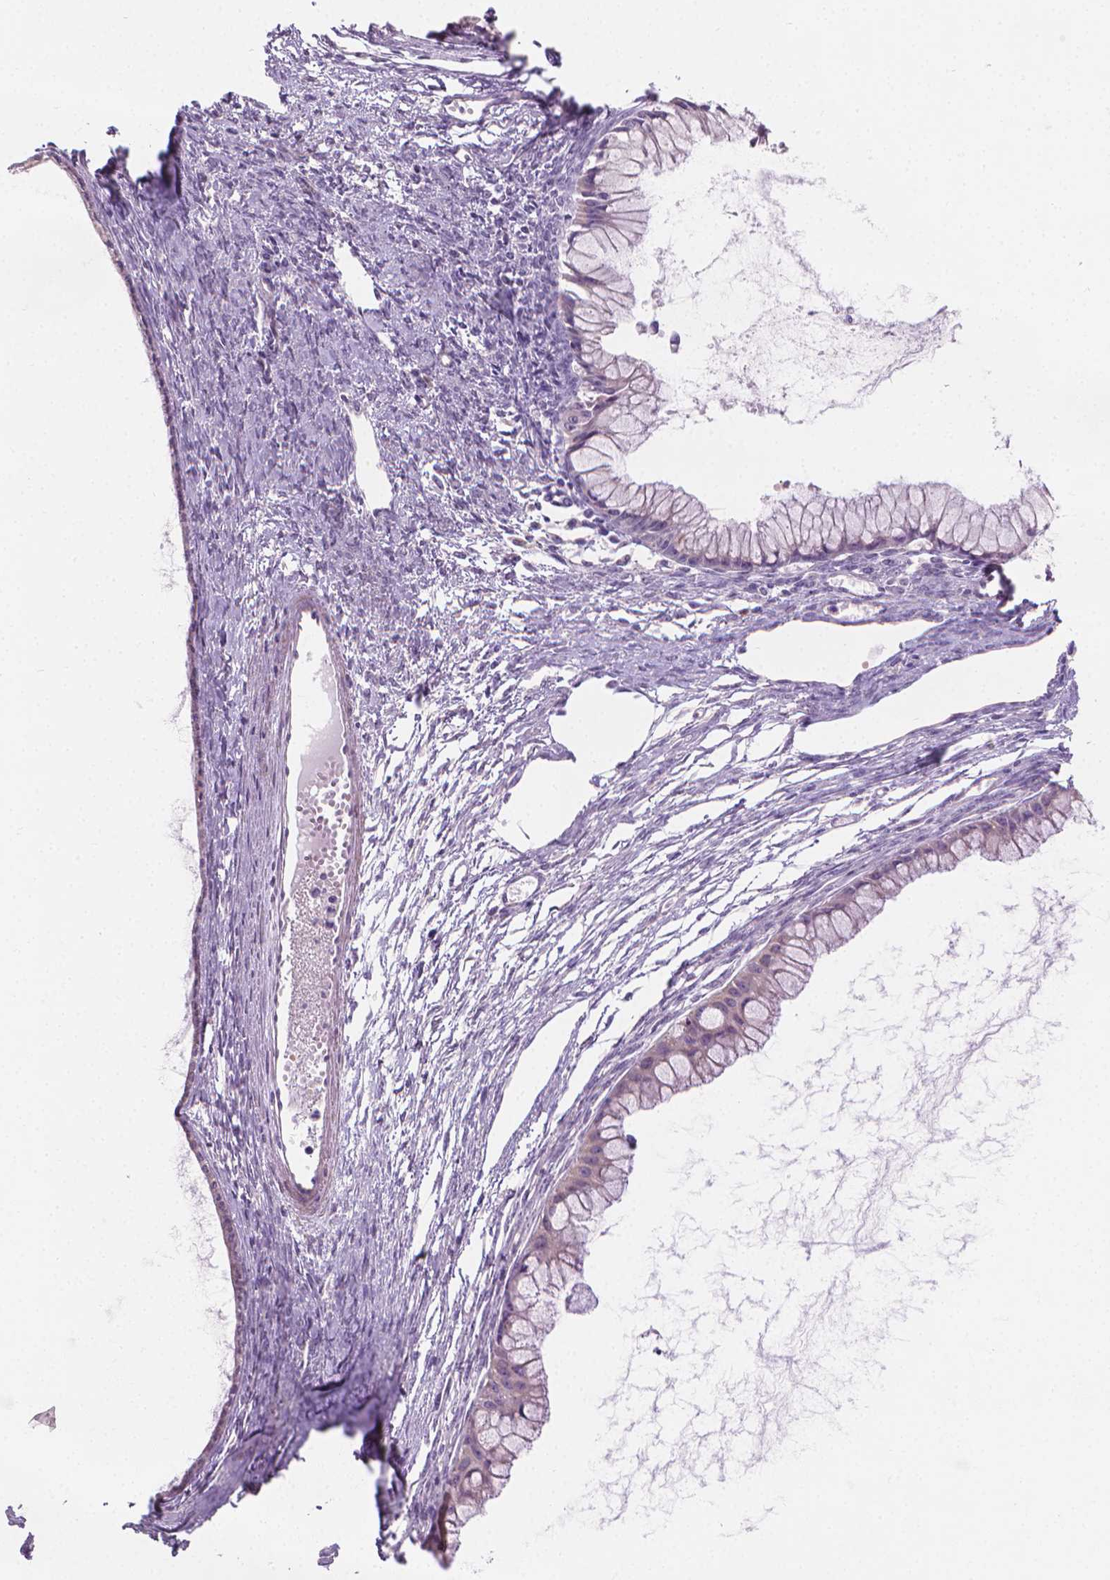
{"staining": {"intensity": "negative", "quantity": "none", "location": "none"}, "tissue": "ovarian cancer", "cell_type": "Tumor cells", "image_type": "cancer", "snomed": [{"axis": "morphology", "description": "Cystadenocarcinoma, mucinous, NOS"}, {"axis": "topography", "description": "Ovary"}], "caption": "An immunohistochemistry histopathology image of mucinous cystadenocarcinoma (ovarian) is shown. There is no staining in tumor cells of mucinous cystadenocarcinoma (ovarian). (Brightfield microscopy of DAB (3,3'-diaminobenzidine) immunohistochemistry at high magnification).", "gene": "GSDMA", "patient": {"sex": "female", "age": 41}}